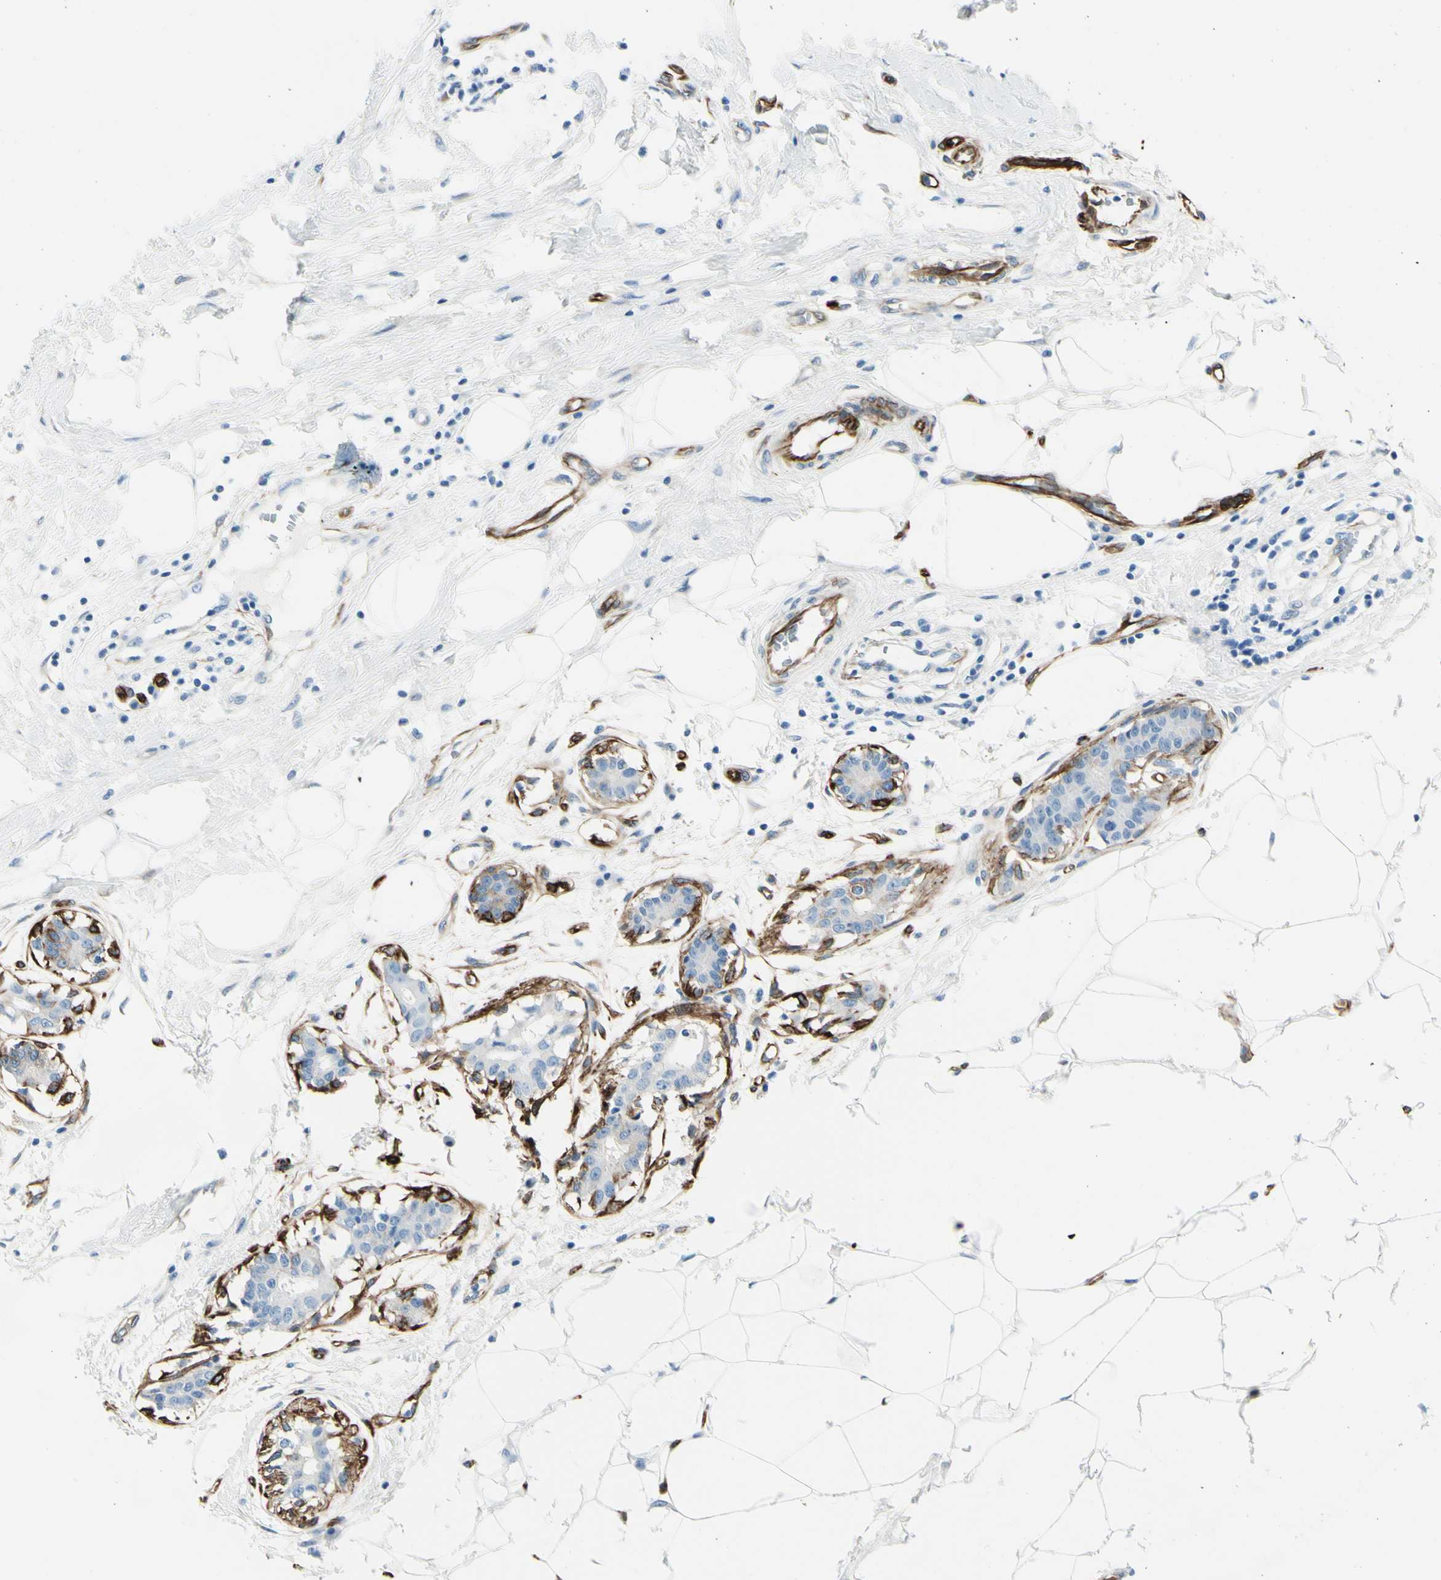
{"staining": {"intensity": "negative", "quantity": "none", "location": "none"}, "tissue": "breast cancer", "cell_type": "Tumor cells", "image_type": "cancer", "snomed": [{"axis": "morphology", "description": "Duct carcinoma"}, {"axis": "topography", "description": "Breast"}], "caption": "Immunohistochemistry (IHC) of human infiltrating ductal carcinoma (breast) displays no expression in tumor cells. The staining was performed using DAB to visualize the protein expression in brown, while the nuclei were stained in blue with hematoxylin (Magnification: 20x).", "gene": "PTH2R", "patient": {"sex": "female", "age": 40}}